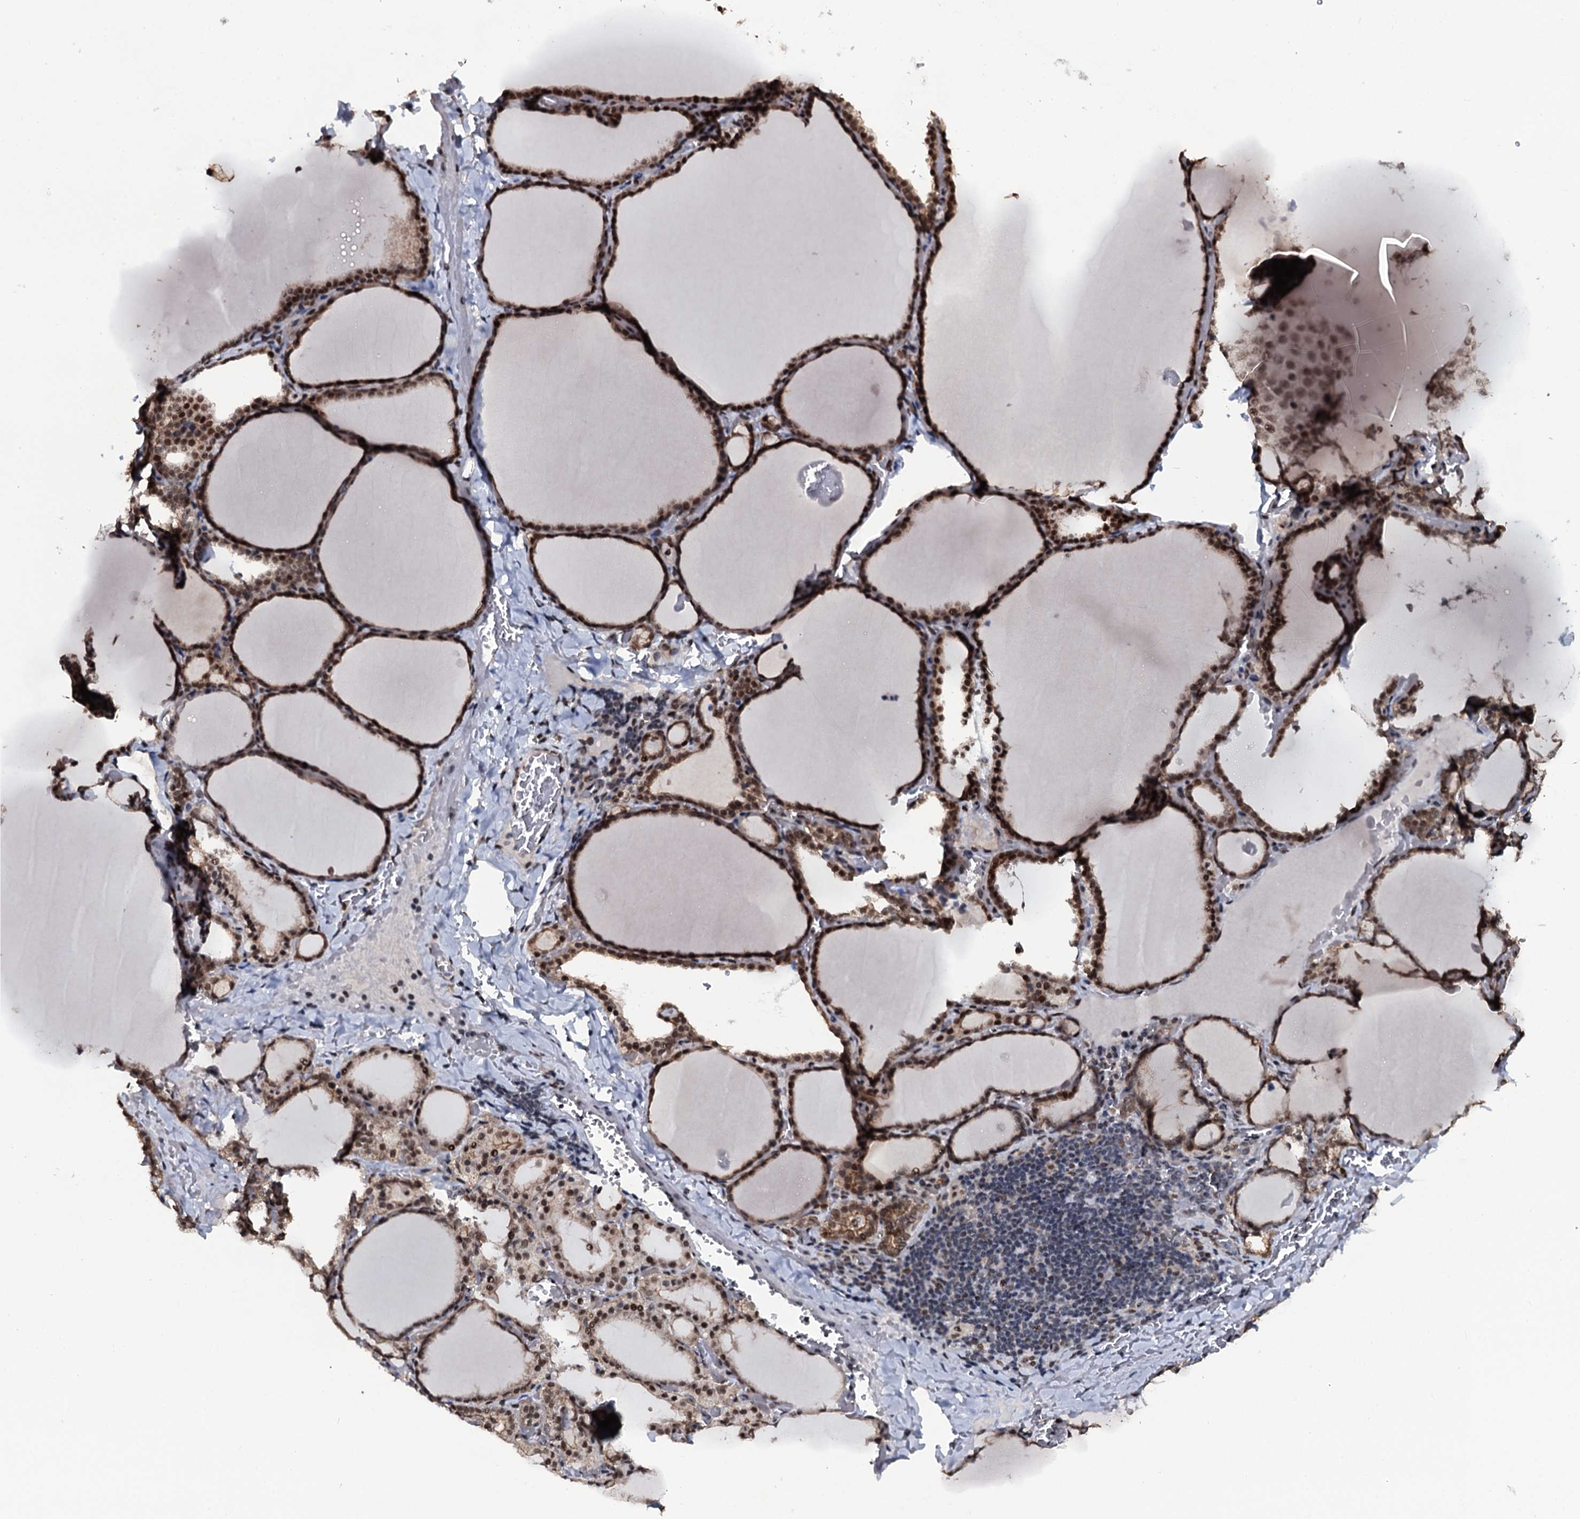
{"staining": {"intensity": "strong", "quantity": ">75%", "location": "cytoplasmic/membranous,nuclear"}, "tissue": "thyroid gland", "cell_type": "Glandular cells", "image_type": "normal", "snomed": [{"axis": "morphology", "description": "Normal tissue, NOS"}, {"axis": "topography", "description": "Thyroid gland"}], "caption": "Thyroid gland stained with immunohistochemistry (IHC) shows strong cytoplasmic/membranous,nuclear expression in approximately >75% of glandular cells. (Stains: DAB (3,3'-diaminobenzidine) in brown, nuclei in blue, Microscopy: brightfield microscopy at high magnification).", "gene": "SH2D4B", "patient": {"sex": "female", "age": 39}}